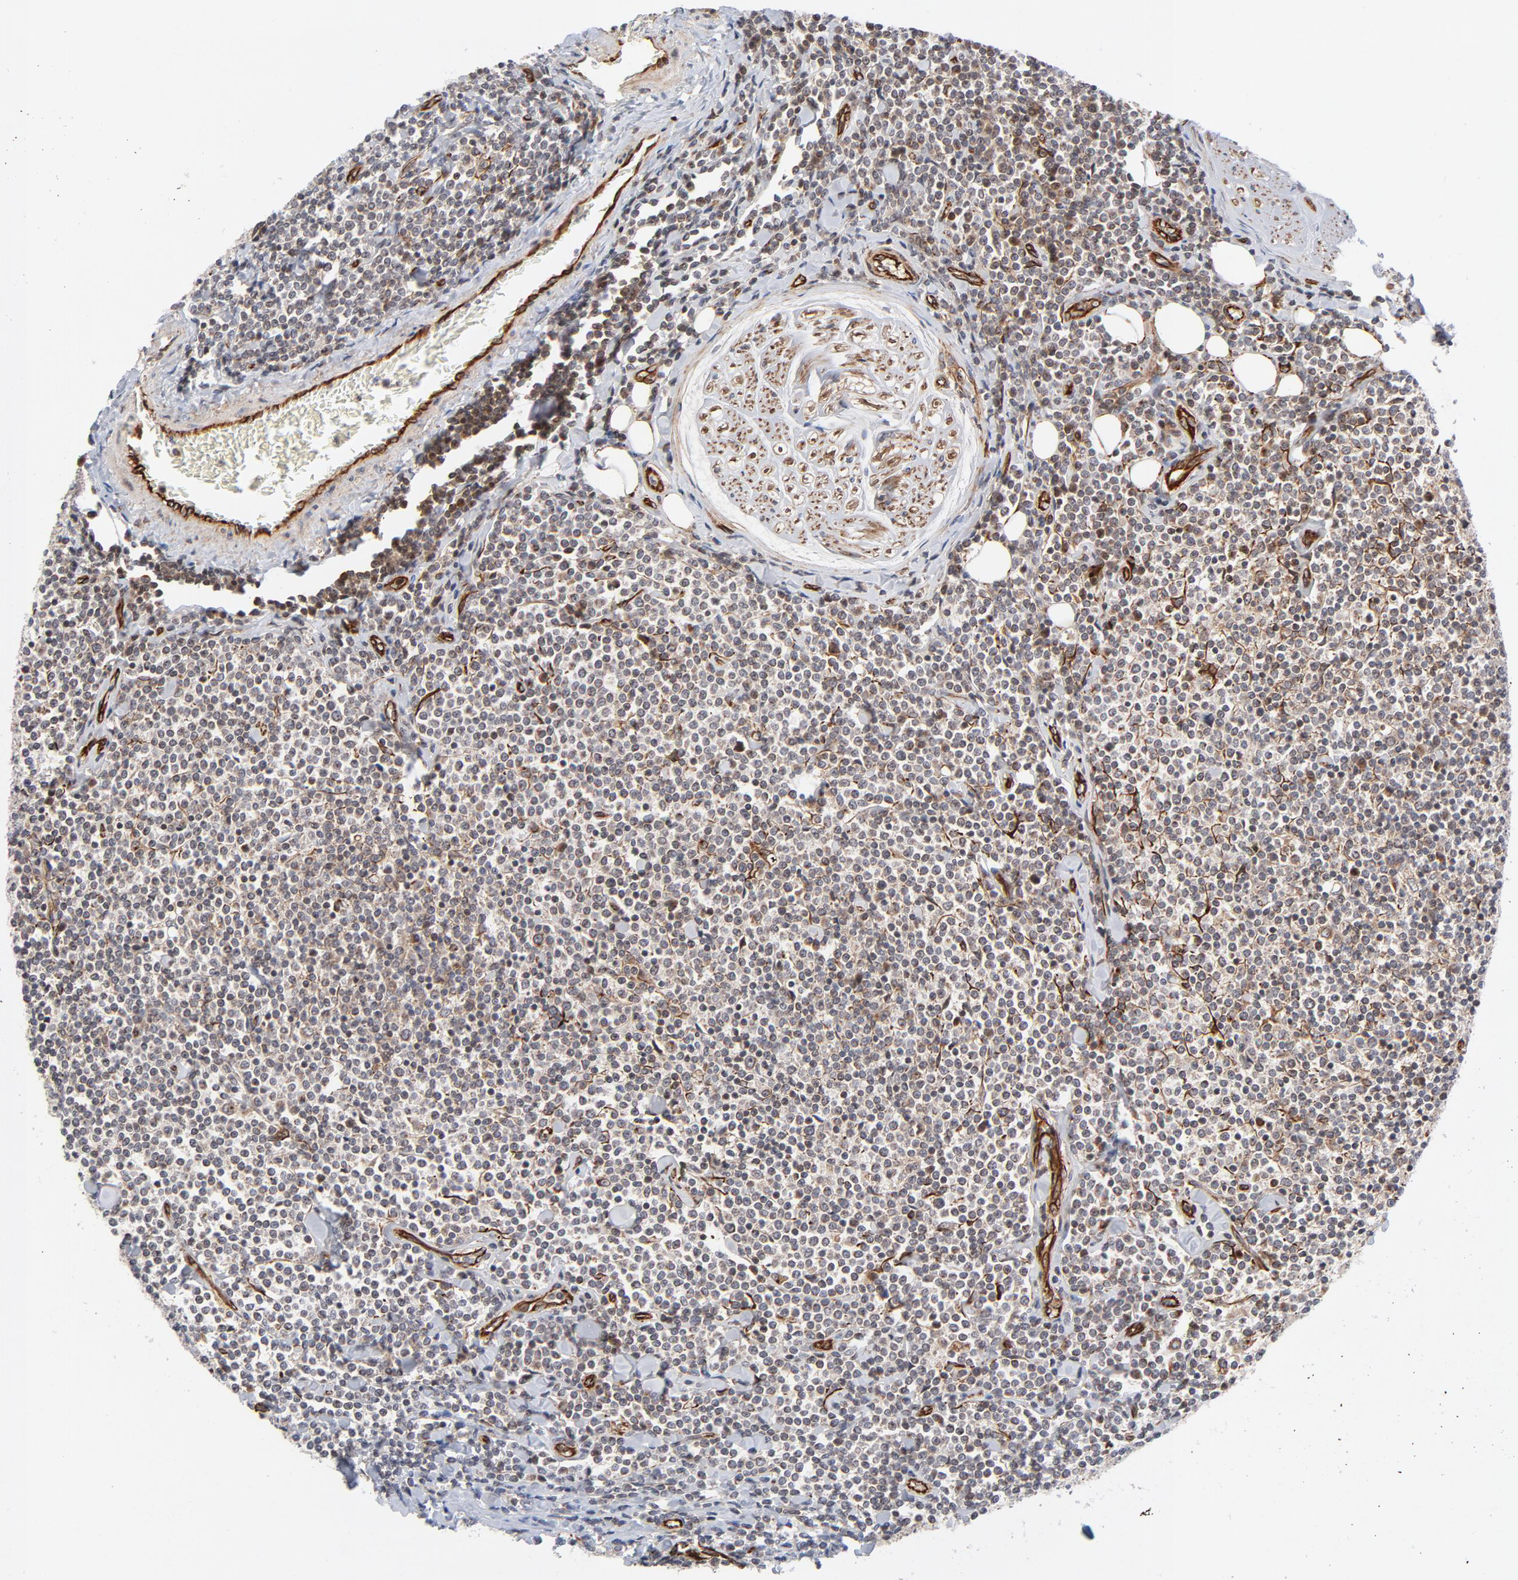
{"staining": {"intensity": "weak", "quantity": ">75%", "location": "cytoplasmic/membranous"}, "tissue": "lymphoma", "cell_type": "Tumor cells", "image_type": "cancer", "snomed": [{"axis": "morphology", "description": "Malignant lymphoma, non-Hodgkin's type, Low grade"}, {"axis": "topography", "description": "Soft tissue"}], "caption": "A high-resolution photomicrograph shows IHC staining of low-grade malignant lymphoma, non-Hodgkin's type, which reveals weak cytoplasmic/membranous expression in about >75% of tumor cells. The protein is stained brown, and the nuclei are stained in blue (DAB (3,3'-diaminobenzidine) IHC with brightfield microscopy, high magnification).", "gene": "DNAAF2", "patient": {"sex": "male", "age": 92}}